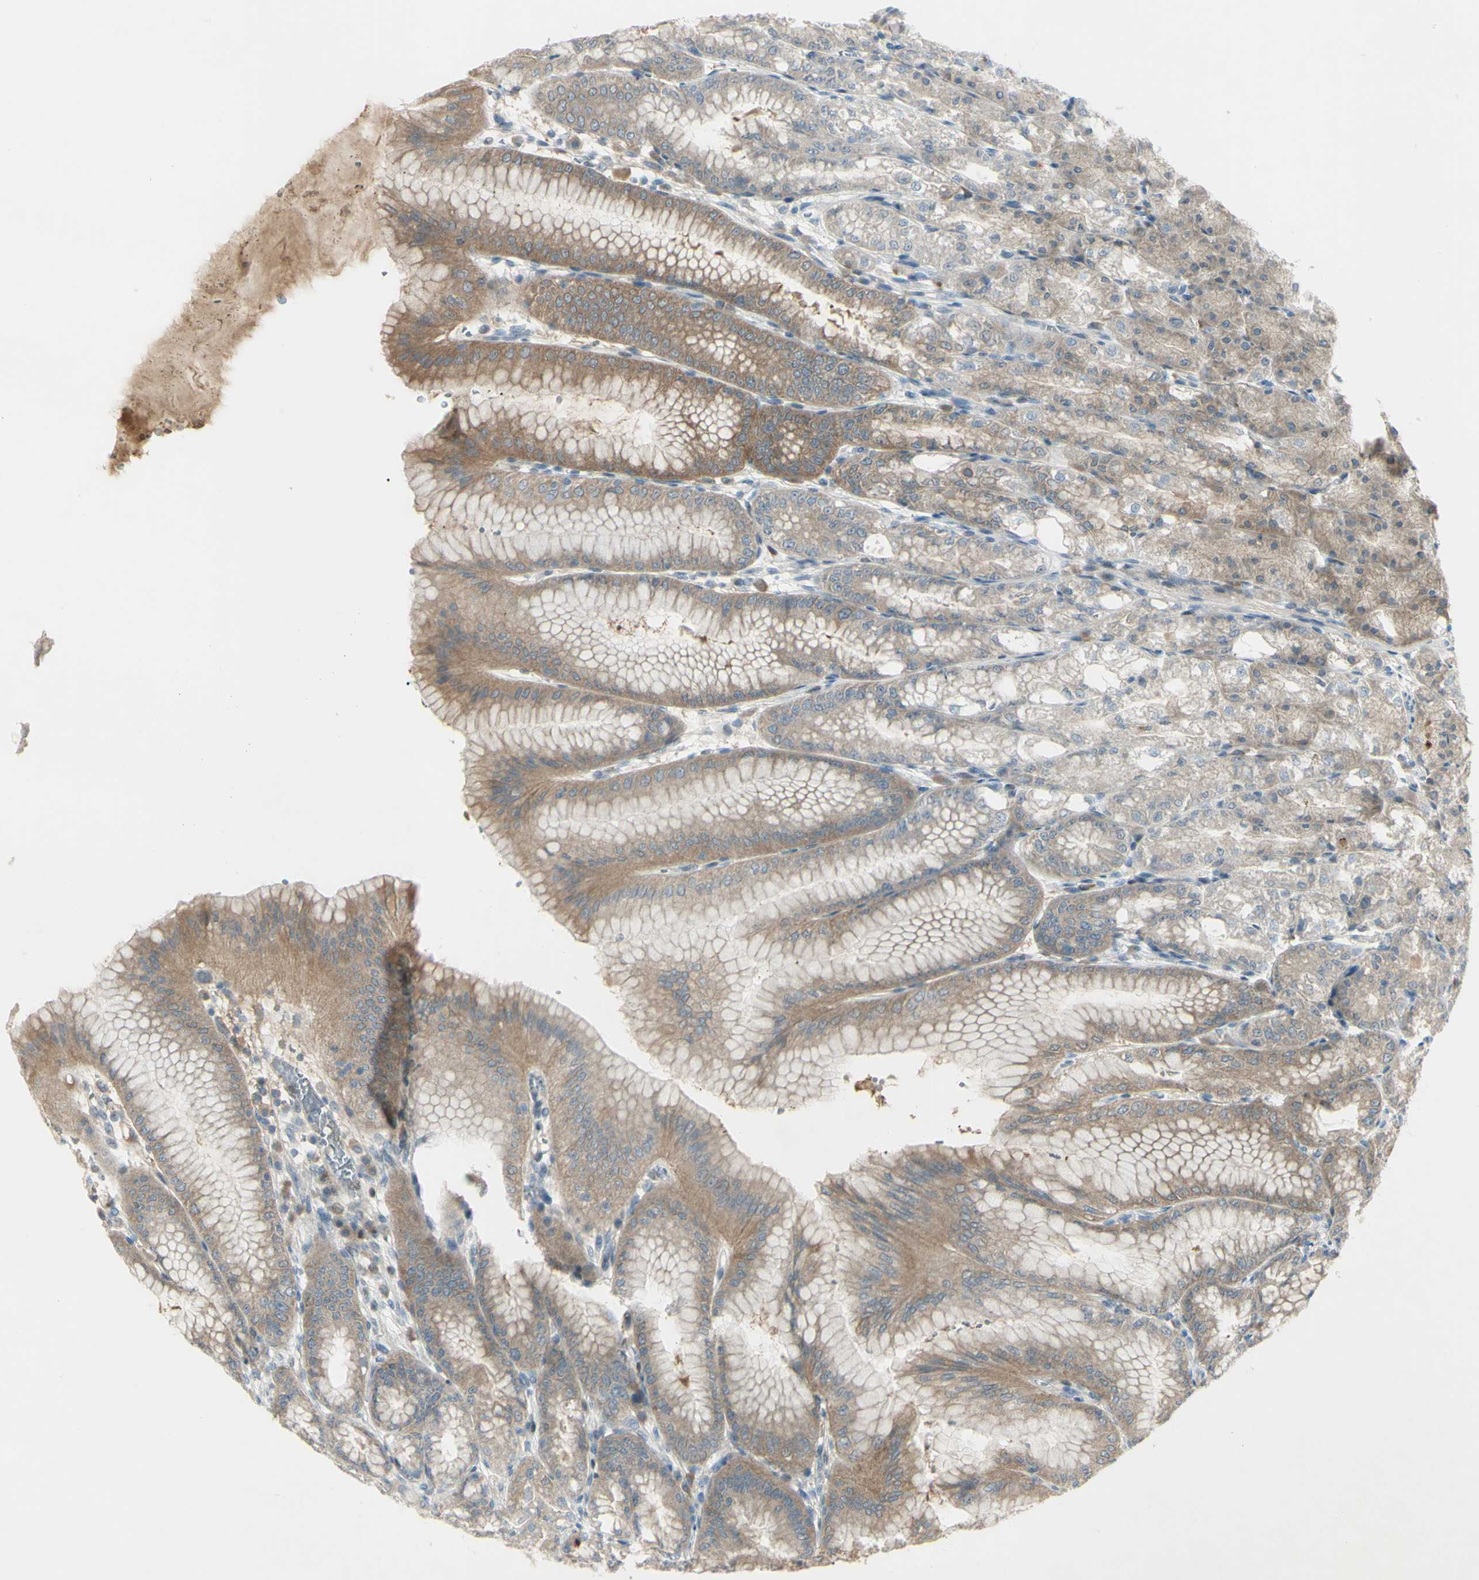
{"staining": {"intensity": "moderate", "quantity": ">75%", "location": "cytoplasmic/membranous"}, "tissue": "stomach", "cell_type": "Glandular cells", "image_type": "normal", "snomed": [{"axis": "morphology", "description": "Normal tissue, NOS"}, {"axis": "topography", "description": "Stomach, lower"}], "caption": "Stomach stained for a protein (brown) reveals moderate cytoplasmic/membranous positive positivity in approximately >75% of glandular cells.", "gene": "C1orf159", "patient": {"sex": "male", "age": 71}}